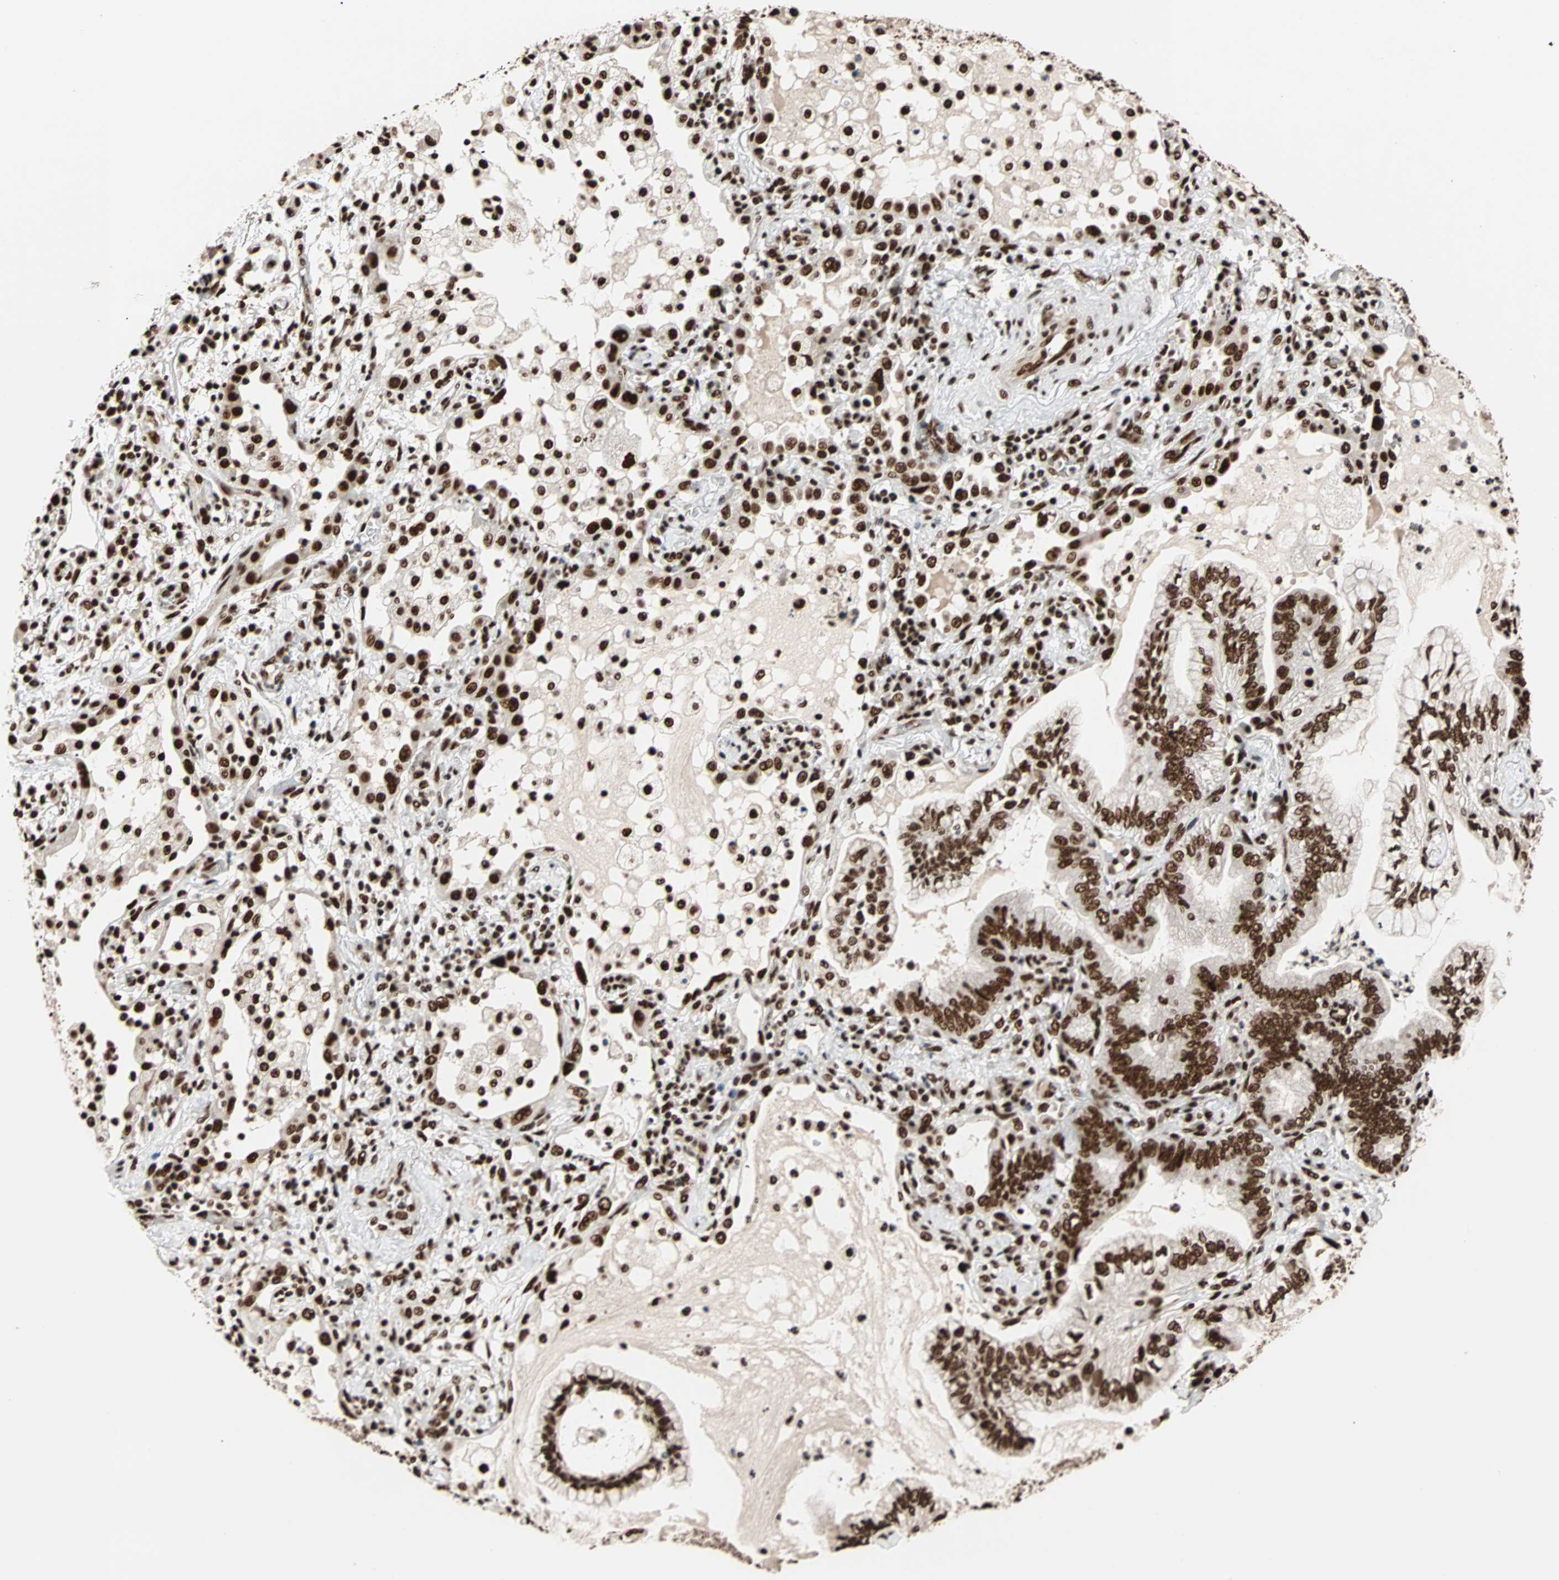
{"staining": {"intensity": "strong", "quantity": ">75%", "location": "nuclear"}, "tissue": "lung cancer", "cell_type": "Tumor cells", "image_type": "cancer", "snomed": [{"axis": "morphology", "description": "Normal tissue, NOS"}, {"axis": "morphology", "description": "Adenocarcinoma, NOS"}, {"axis": "topography", "description": "Bronchus"}, {"axis": "topography", "description": "Lung"}], "caption": "Strong nuclear positivity for a protein is appreciated in approximately >75% of tumor cells of lung cancer using immunohistochemistry (IHC).", "gene": "ILF2", "patient": {"sex": "female", "age": 70}}